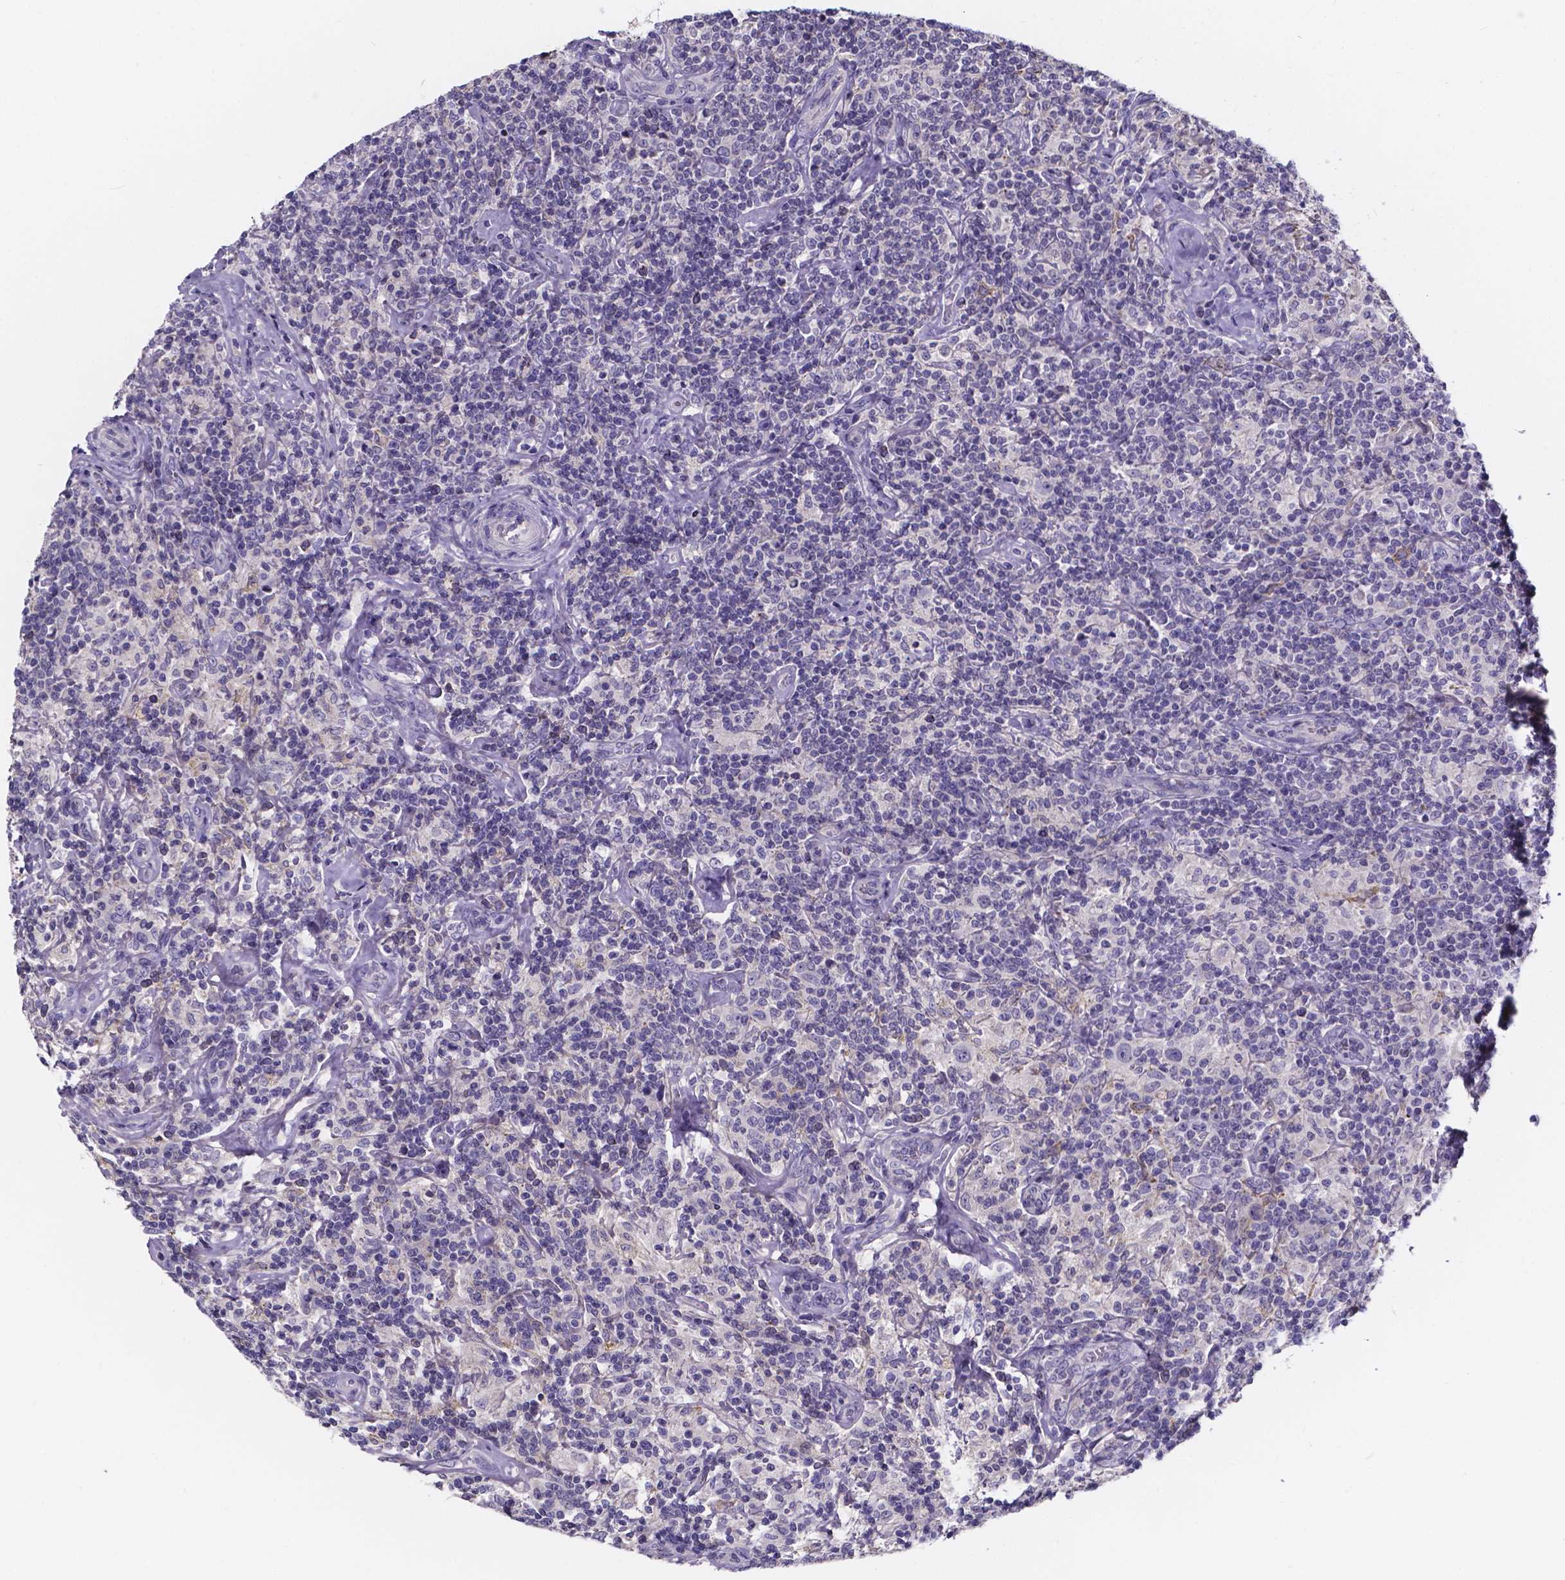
{"staining": {"intensity": "negative", "quantity": "none", "location": "none"}, "tissue": "lymphoma", "cell_type": "Tumor cells", "image_type": "cancer", "snomed": [{"axis": "morphology", "description": "Hodgkin's disease, NOS"}, {"axis": "topography", "description": "Lymph node"}], "caption": "Immunohistochemistry image of lymphoma stained for a protein (brown), which exhibits no expression in tumor cells.", "gene": "SPOCD1", "patient": {"sex": "male", "age": 70}}